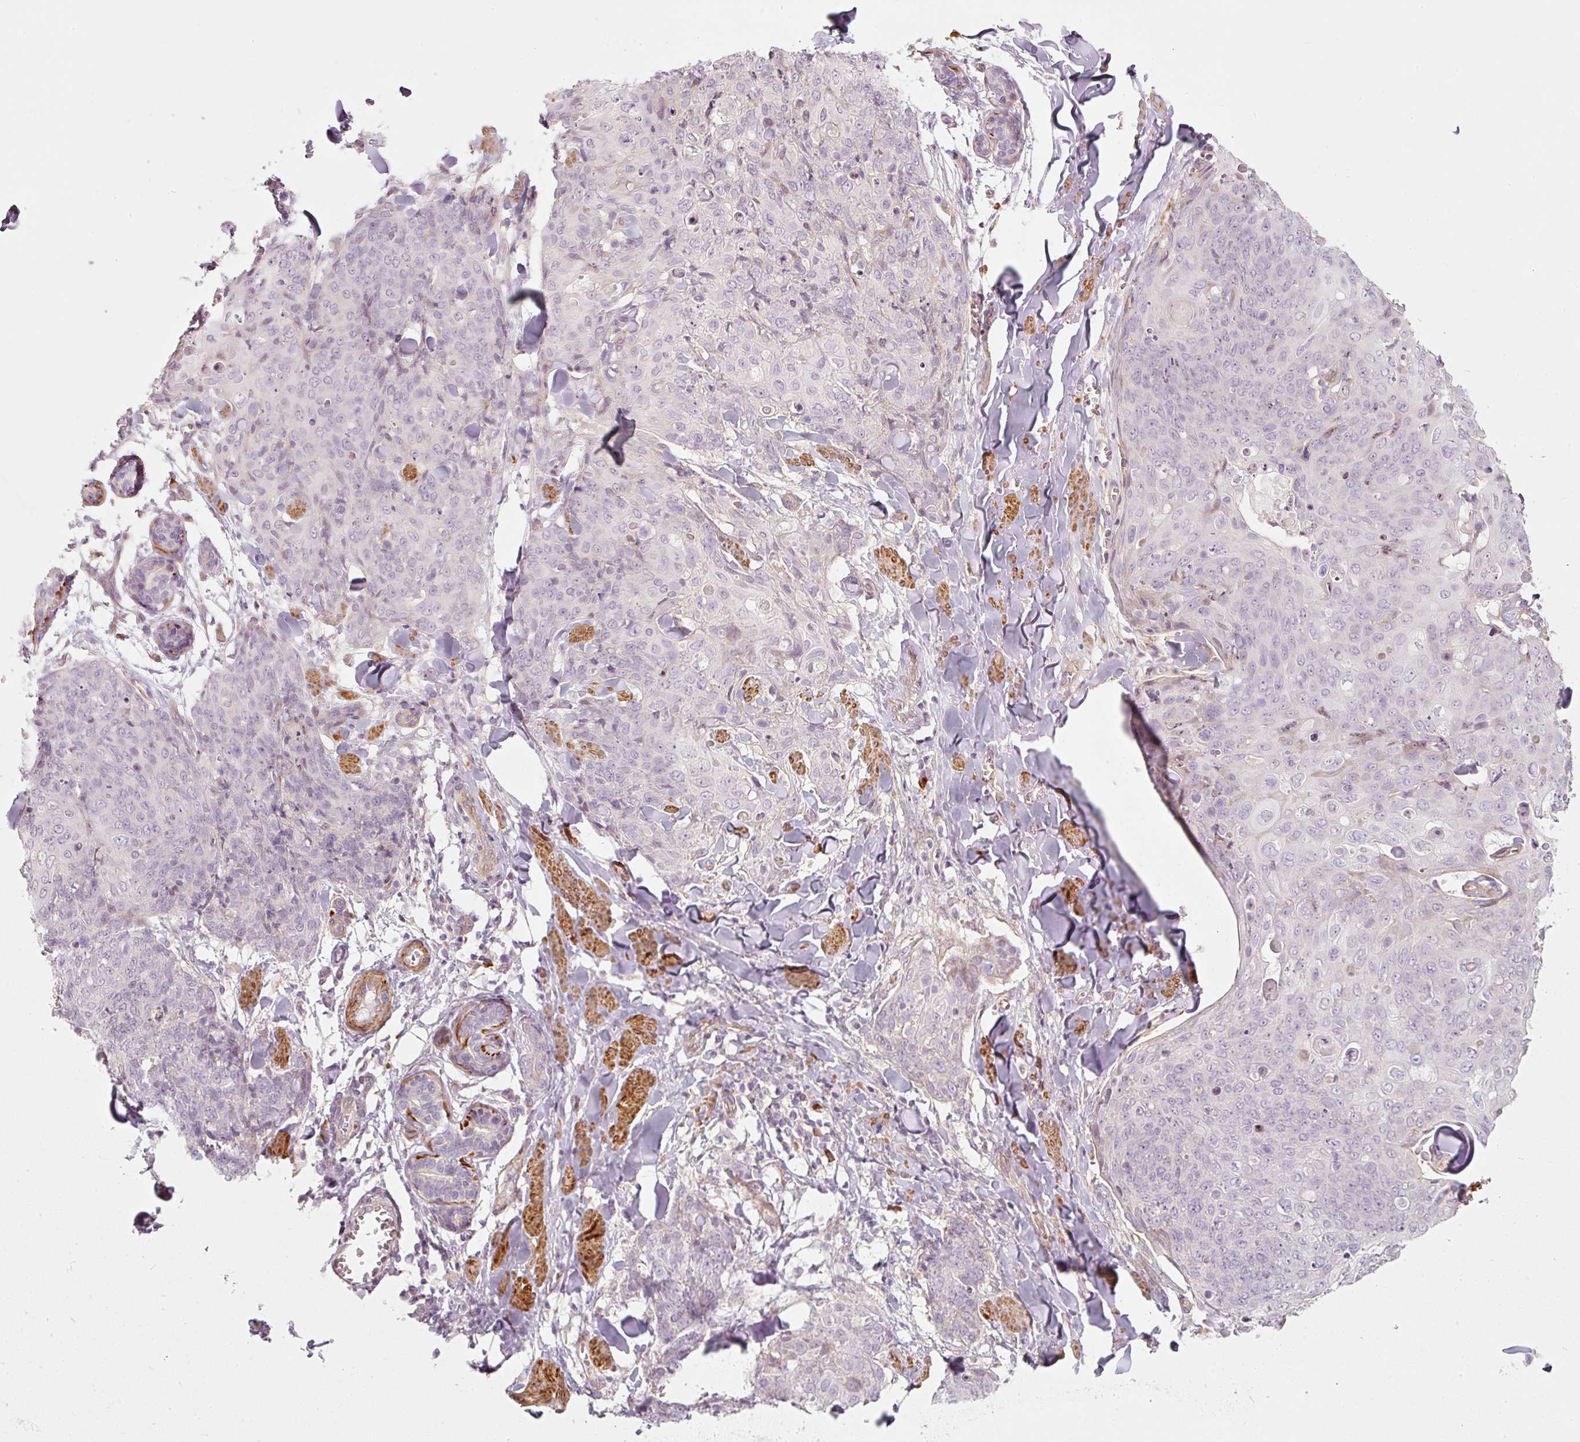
{"staining": {"intensity": "negative", "quantity": "none", "location": "none"}, "tissue": "skin cancer", "cell_type": "Tumor cells", "image_type": "cancer", "snomed": [{"axis": "morphology", "description": "Squamous cell carcinoma, NOS"}, {"axis": "topography", "description": "Skin"}, {"axis": "topography", "description": "Vulva"}], "caption": "This is an IHC image of skin squamous cell carcinoma. There is no staining in tumor cells.", "gene": "KCNQ1", "patient": {"sex": "female", "age": 85}}